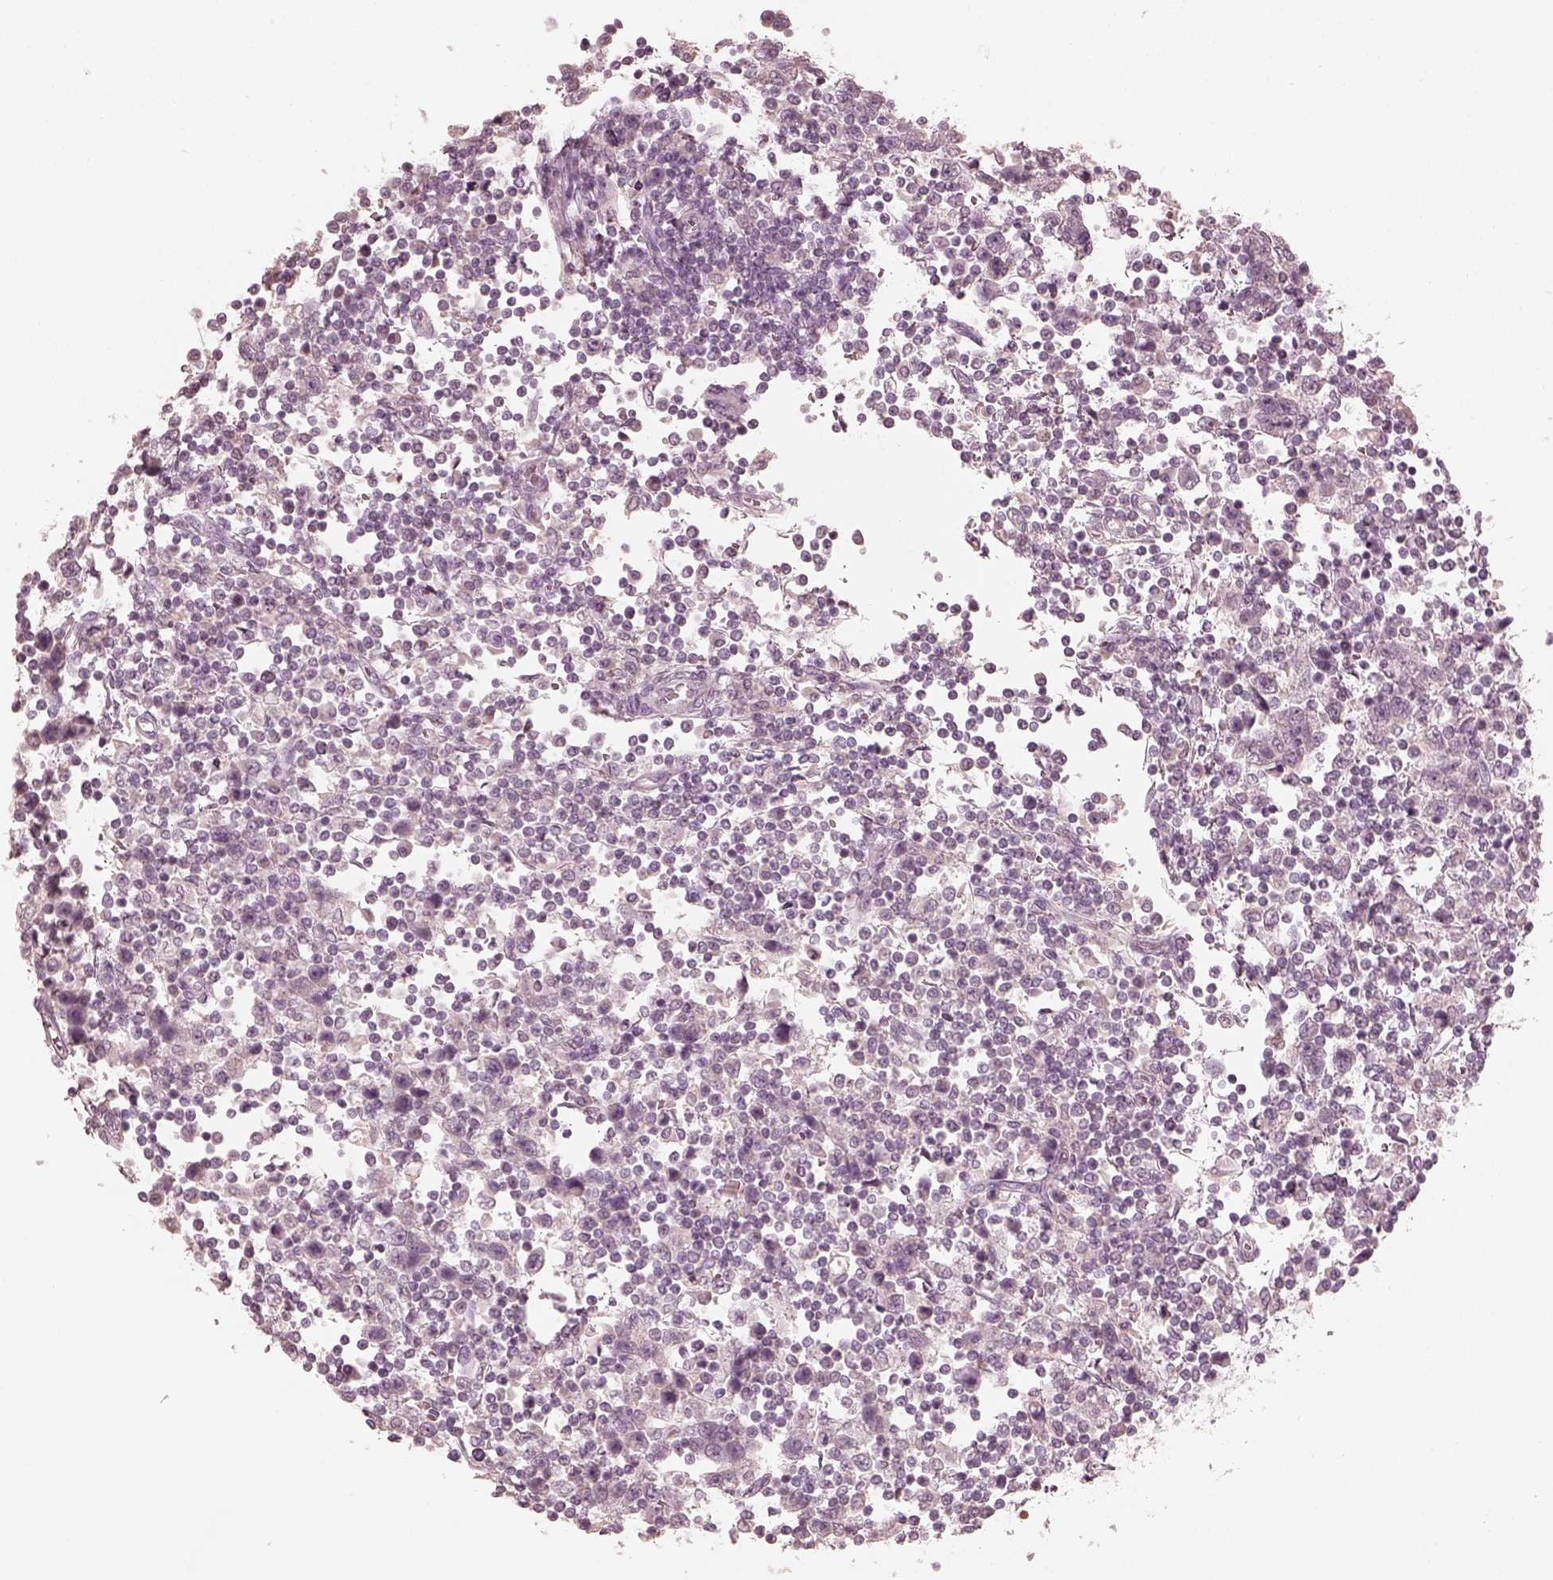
{"staining": {"intensity": "negative", "quantity": "none", "location": "none"}, "tissue": "testis cancer", "cell_type": "Tumor cells", "image_type": "cancer", "snomed": [{"axis": "morphology", "description": "Seminoma, NOS"}, {"axis": "topography", "description": "Testis"}], "caption": "Immunohistochemistry photomicrograph of human testis seminoma stained for a protein (brown), which exhibits no positivity in tumor cells.", "gene": "ANKLE1", "patient": {"sex": "male", "age": 34}}